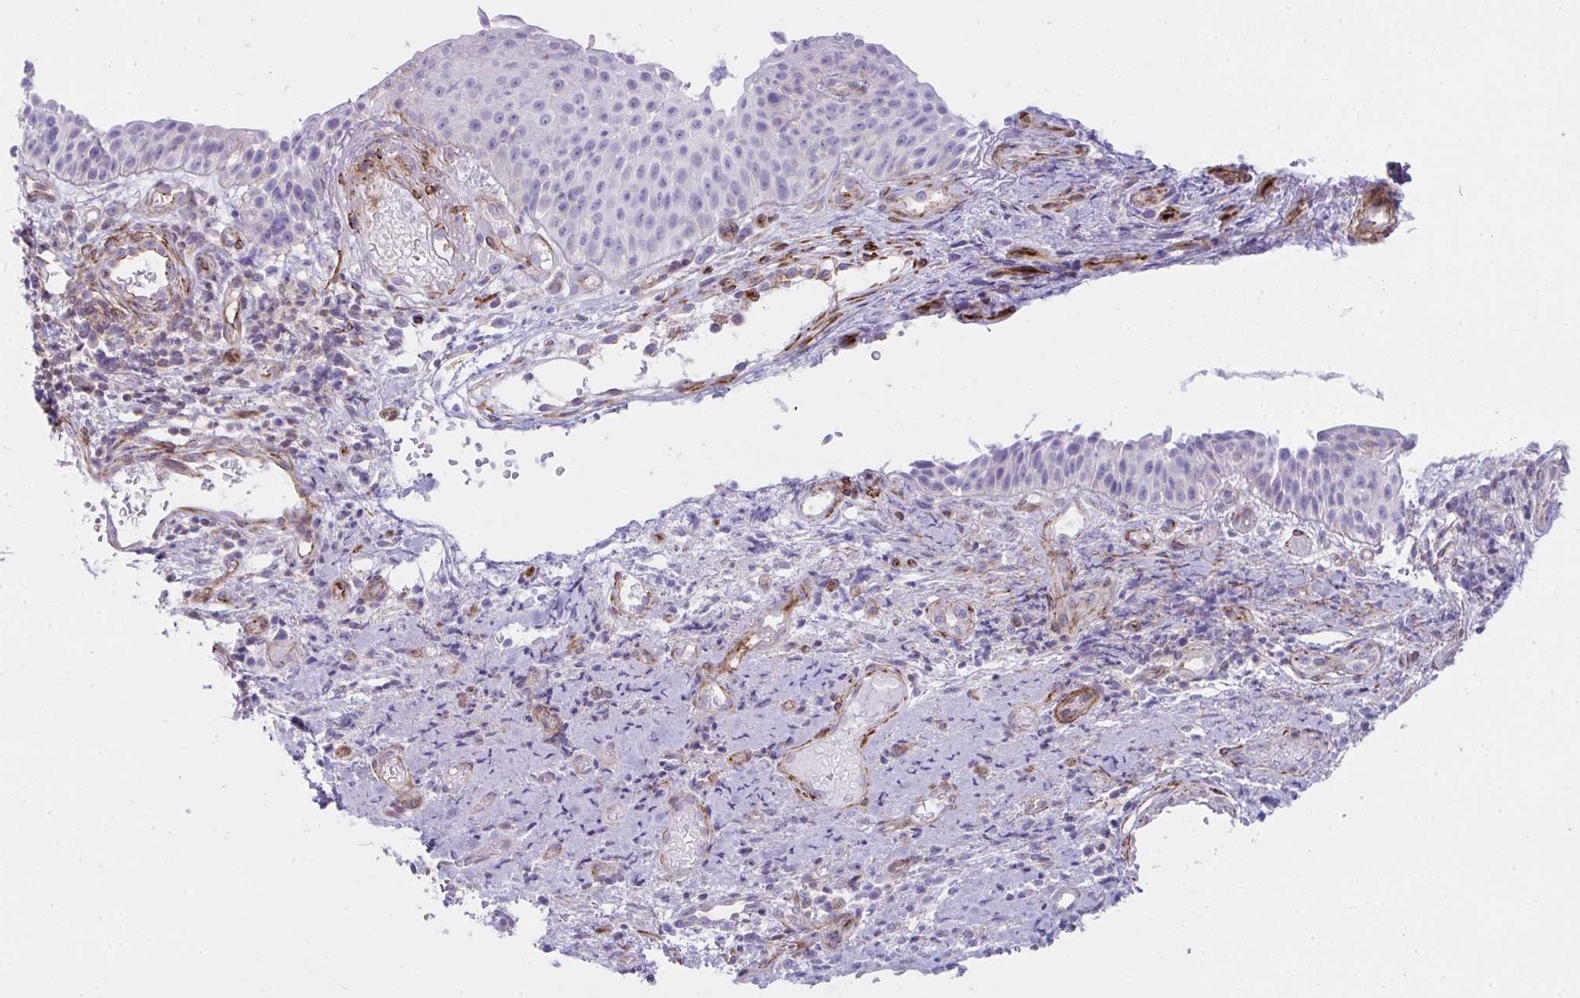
{"staining": {"intensity": "negative", "quantity": "none", "location": "none"}, "tissue": "nasopharynx", "cell_type": "Respiratory epithelial cells", "image_type": "normal", "snomed": [{"axis": "morphology", "description": "Normal tissue, NOS"}, {"axis": "morphology", "description": "Inflammation, NOS"}, {"axis": "topography", "description": "Nasopharynx"}], "caption": "Immunohistochemistry histopathology image of normal human nasopharynx stained for a protein (brown), which demonstrates no staining in respiratory epithelial cells.", "gene": "CDRT15", "patient": {"sex": "male", "age": 54}}